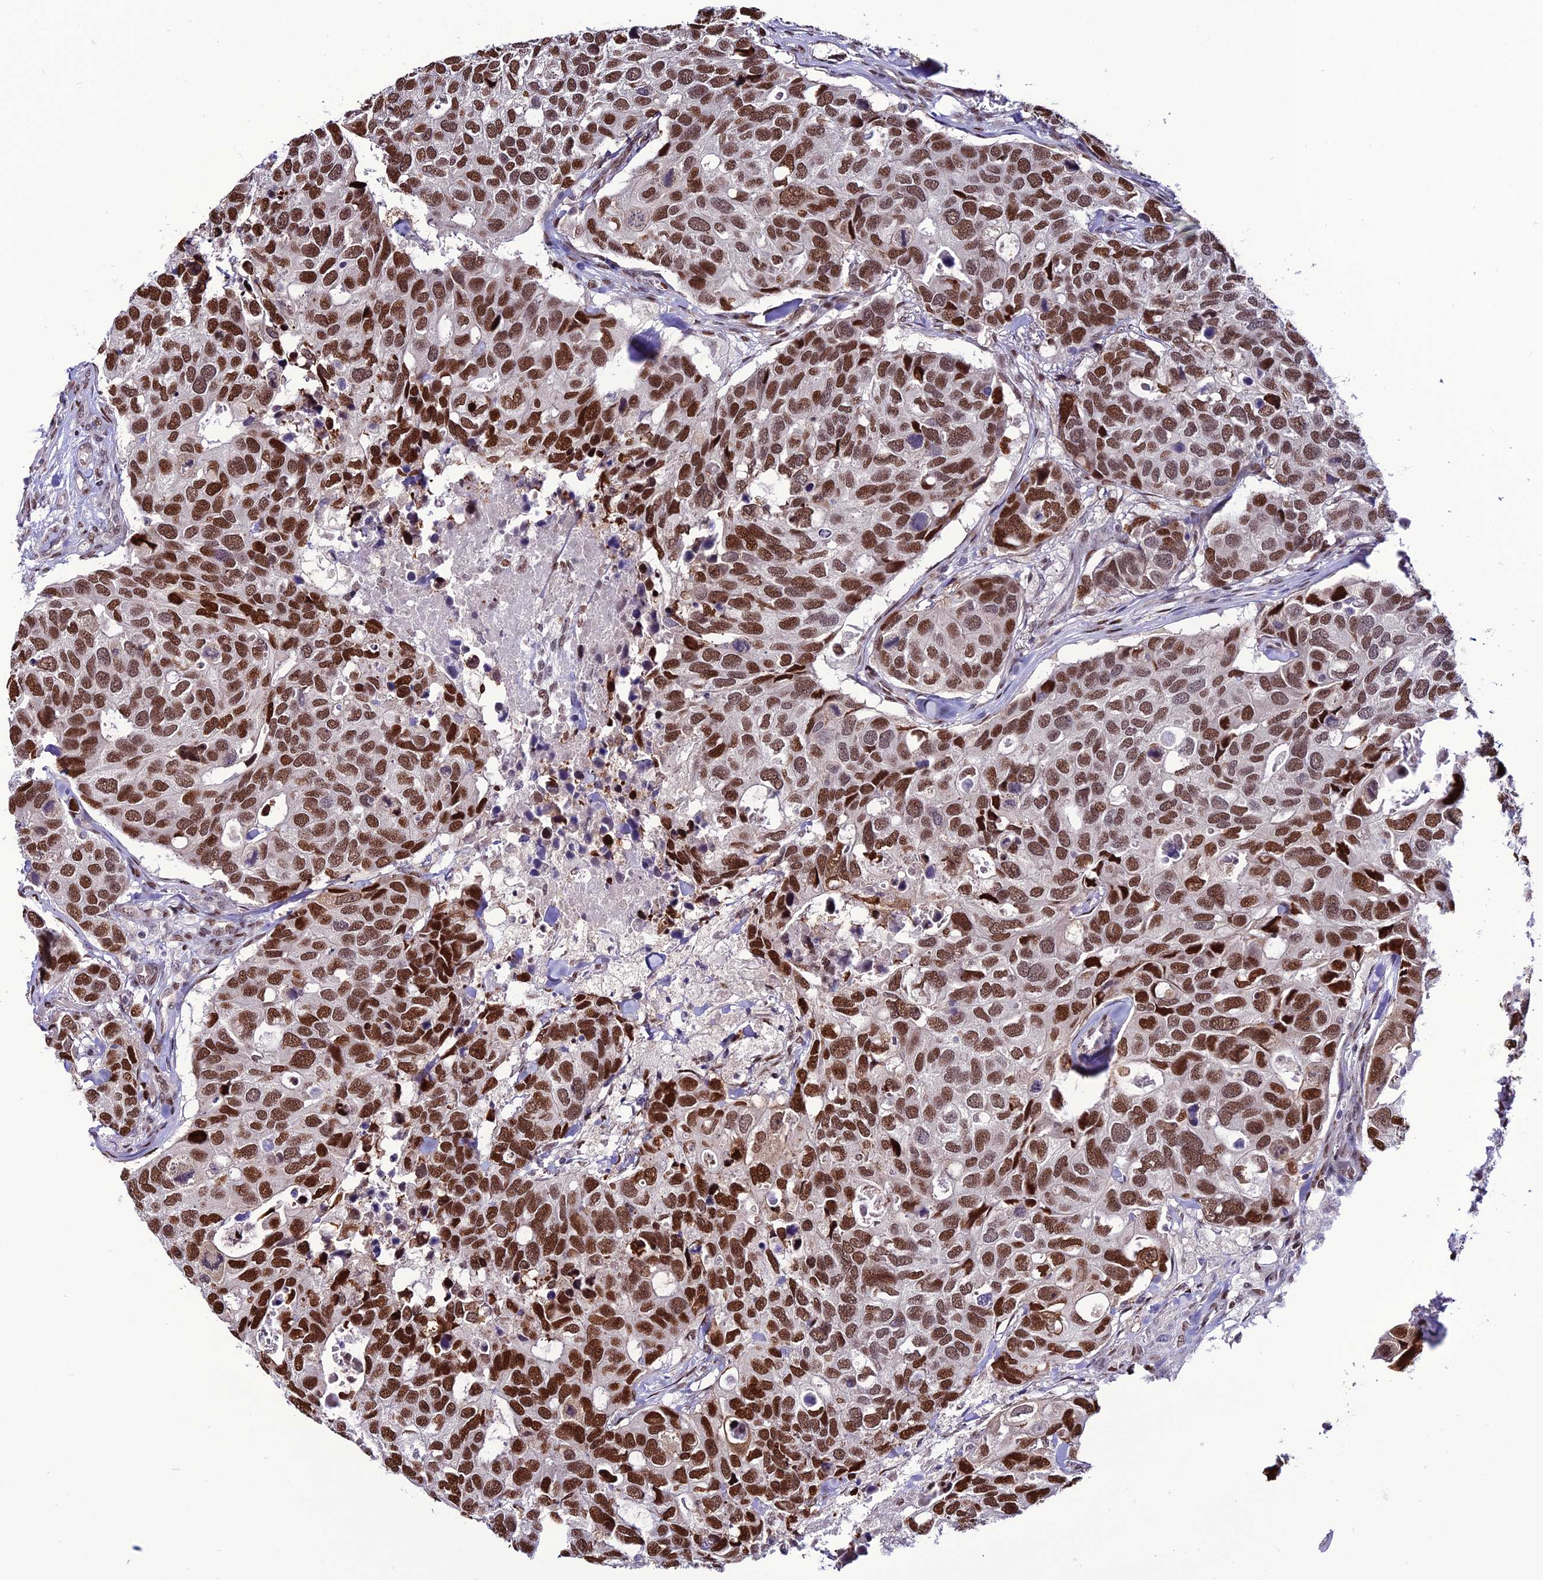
{"staining": {"intensity": "strong", "quantity": ">75%", "location": "nuclear"}, "tissue": "breast cancer", "cell_type": "Tumor cells", "image_type": "cancer", "snomed": [{"axis": "morphology", "description": "Duct carcinoma"}, {"axis": "topography", "description": "Breast"}], "caption": "A high amount of strong nuclear staining is identified in approximately >75% of tumor cells in breast cancer tissue.", "gene": "ZNF707", "patient": {"sex": "female", "age": 83}}